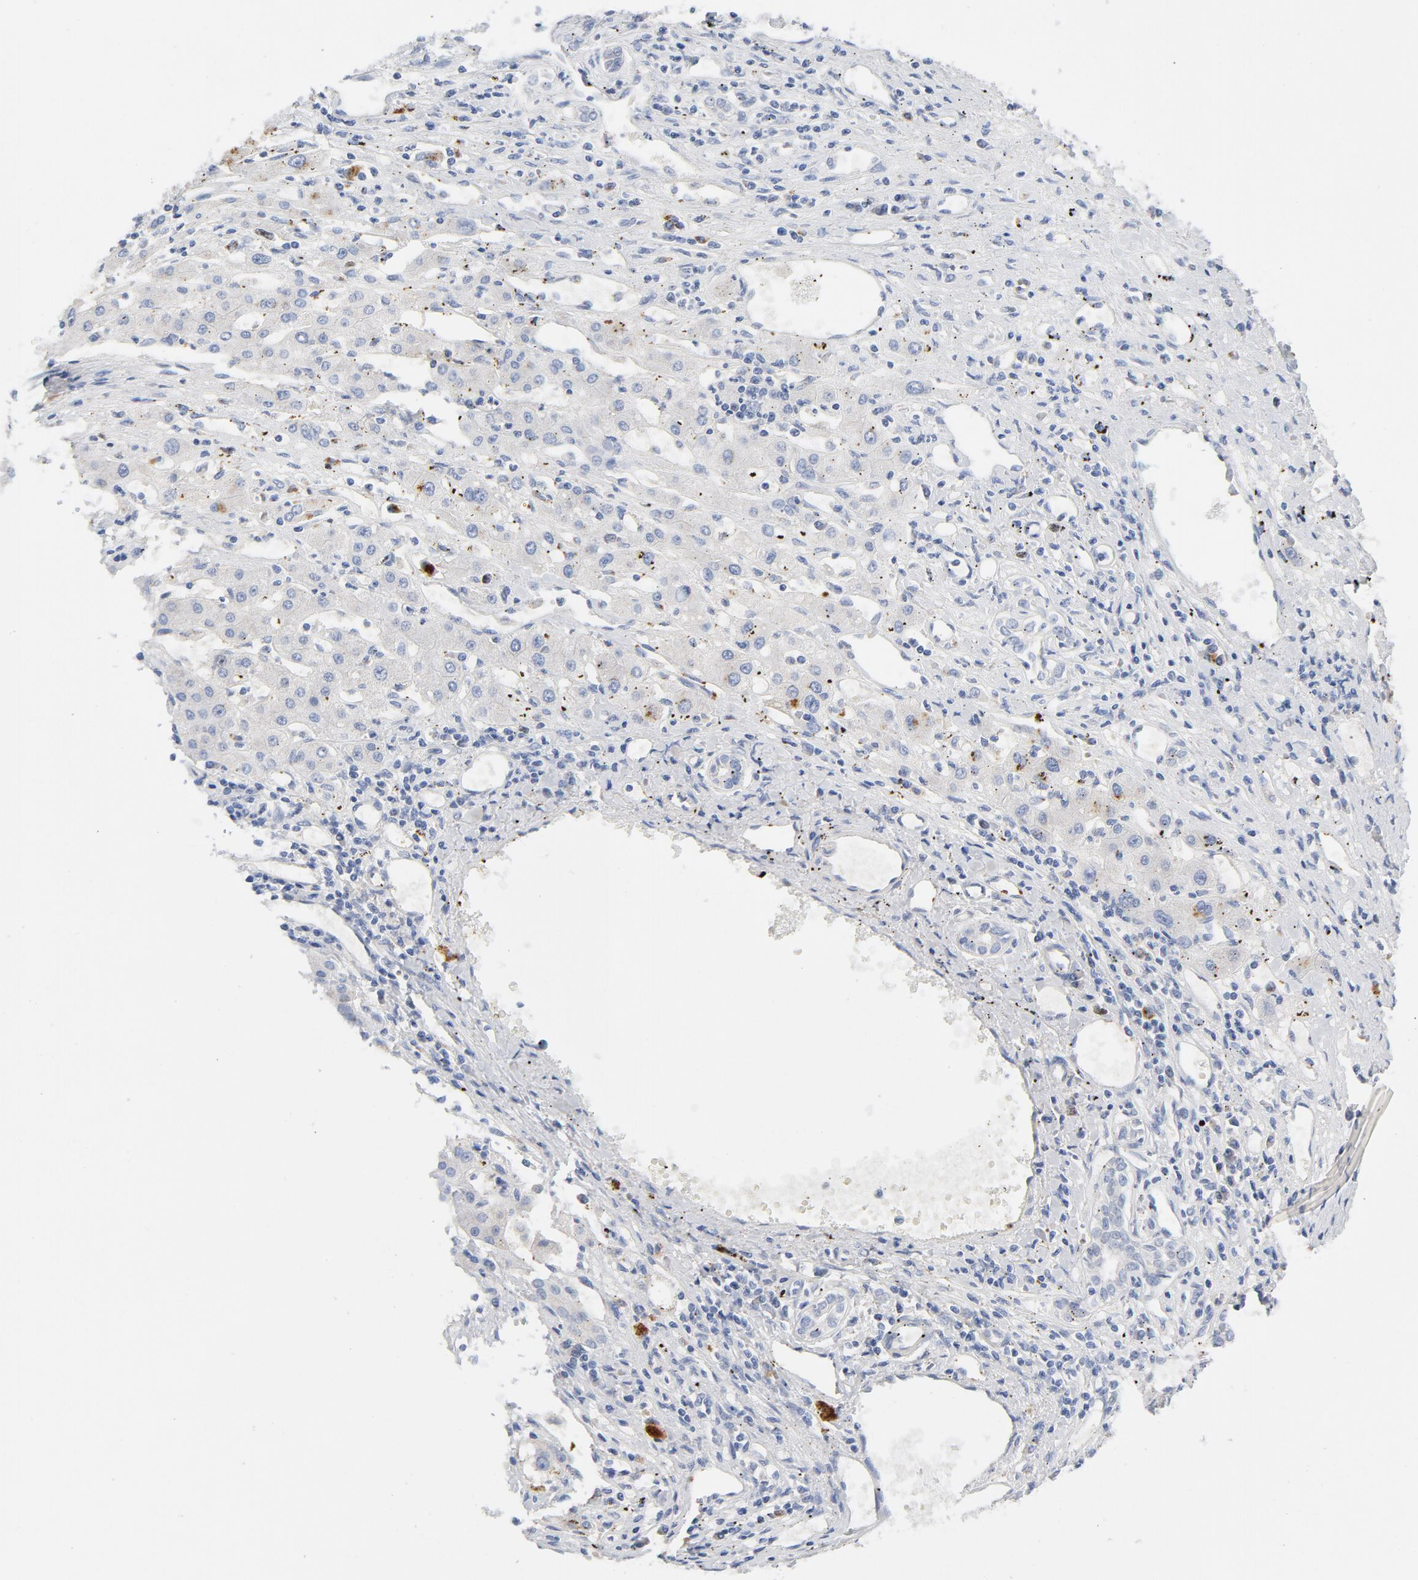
{"staining": {"intensity": "negative", "quantity": "none", "location": "none"}, "tissue": "liver cancer", "cell_type": "Tumor cells", "image_type": "cancer", "snomed": [{"axis": "morphology", "description": "Carcinoma, Hepatocellular, NOS"}, {"axis": "topography", "description": "Liver"}], "caption": "Immunohistochemical staining of liver cancer (hepatocellular carcinoma) displays no significant staining in tumor cells.", "gene": "BIRC5", "patient": {"sex": "male", "age": 72}}